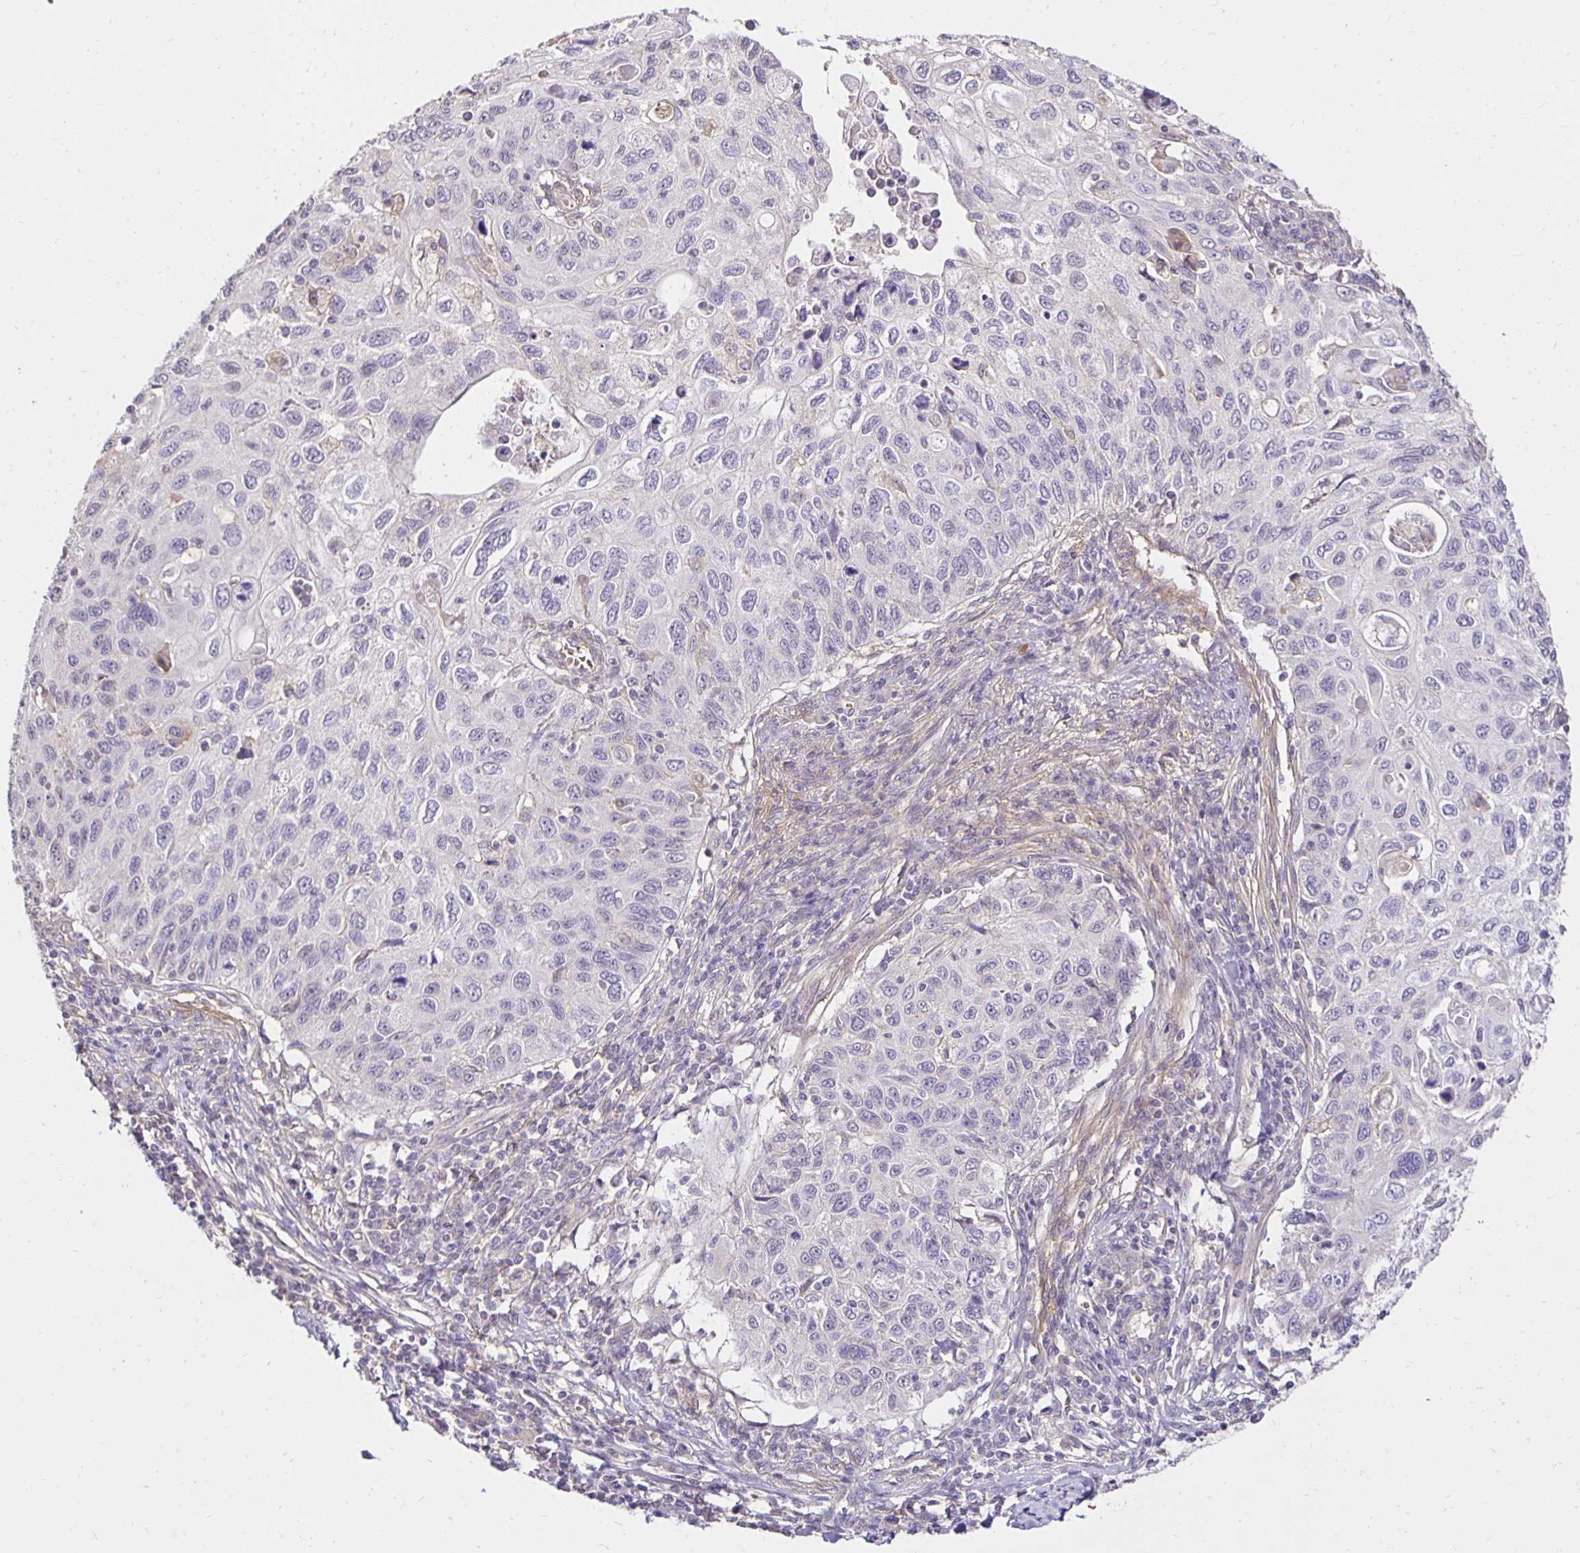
{"staining": {"intensity": "negative", "quantity": "none", "location": "none"}, "tissue": "cervical cancer", "cell_type": "Tumor cells", "image_type": "cancer", "snomed": [{"axis": "morphology", "description": "Squamous cell carcinoma, NOS"}, {"axis": "topography", "description": "Cervix"}], "caption": "High magnification brightfield microscopy of cervical cancer (squamous cell carcinoma) stained with DAB (3,3'-diaminobenzidine) (brown) and counterstained with hematoxylin (blue): tumor cells show no significant staining.", "gene": "PNPLA3", "patient": {"sex": "female", "age": 70}}